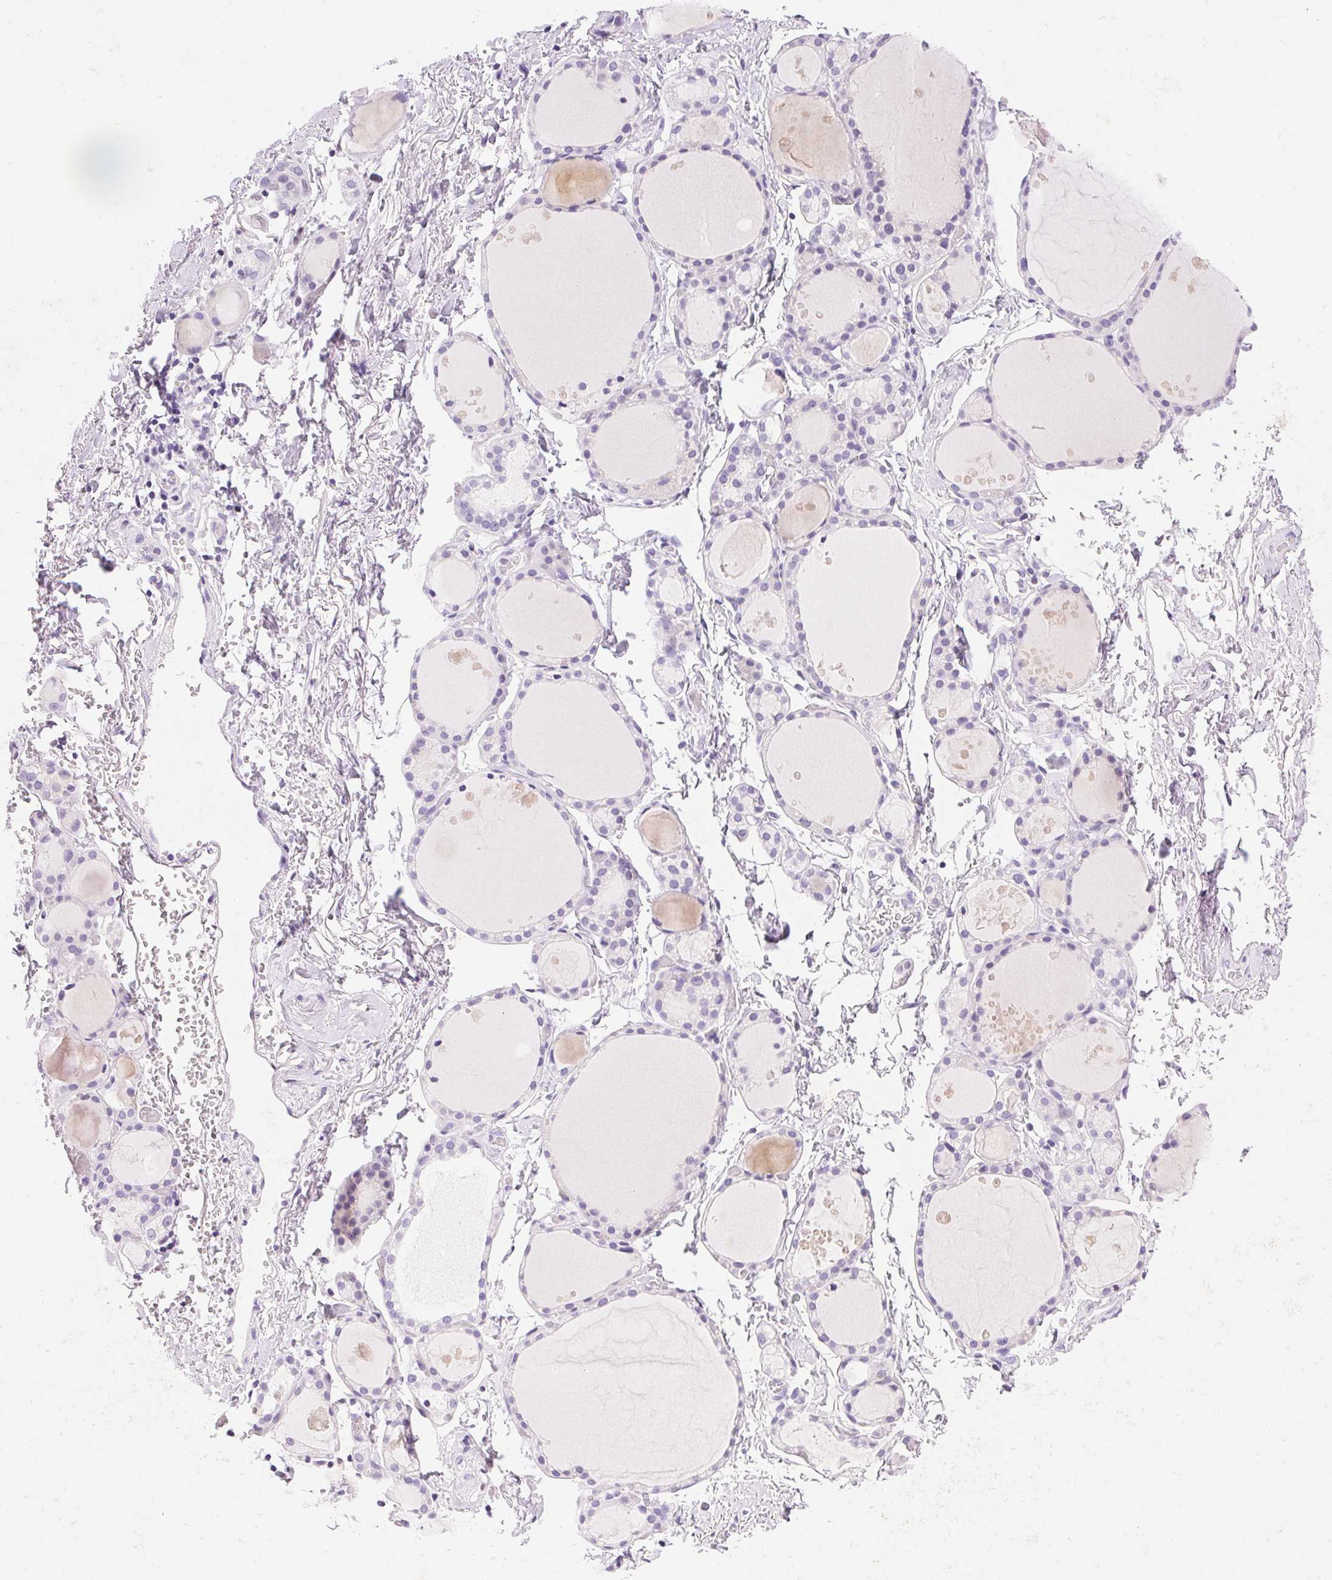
{"staining": {"intensity": "negative", "quantity": "none", "location": "none"}, "tissue": "thyroid gland", "cell_type": "Glandular cells", "image_type": "normal", "snomed": [{"axis": "morphology", "description": "Normal tissue, NOS"}, {"axis": "topography", "description": "Thyroid gland"}], "caption": "Thyroid gland stained for a protein using immunohistochemistry (IHC) reveals no expression glandular cells.", "gene": "ASGR2", "patient": {"sex": "male", "age": 68}}